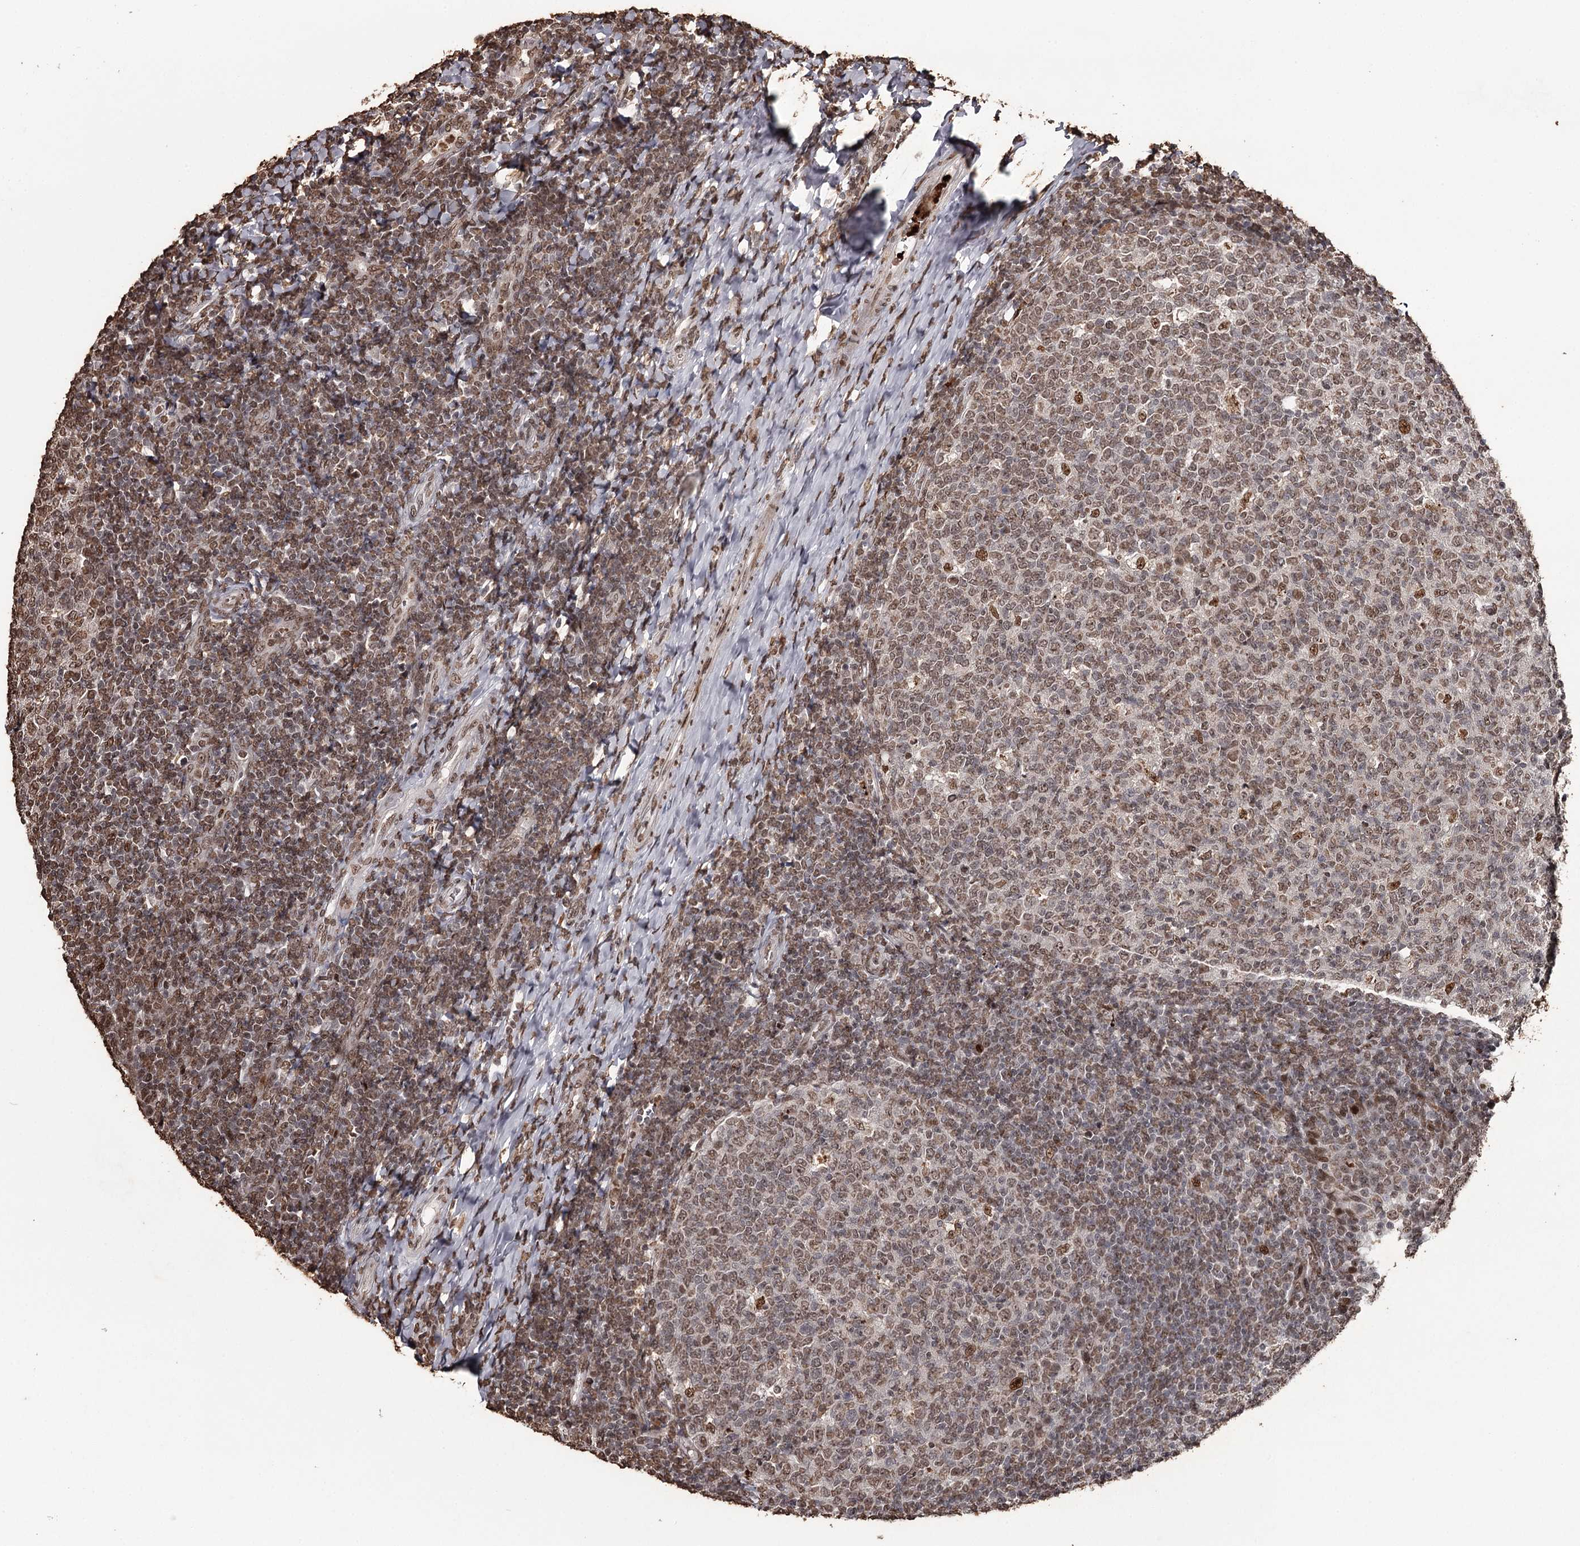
{"staining": {"intensity": "moderate", "quantity": ">75%", "location": "nuclear"}, "tissue": "tonsil", "cell_type": "Germinal center cells", "image_type": "normal", "snomed": [{"axis": "morphology", "description": "Normal tissue, NOS"}, {"axis": "topography", "description": "Tonsil"}], "caption": "A brown stain highlights moderate nuclear staining of a protein in germinal center cells of normal tonsil.", "gene": "THYN1", "patient": {"sex": "female", "age": 19}}